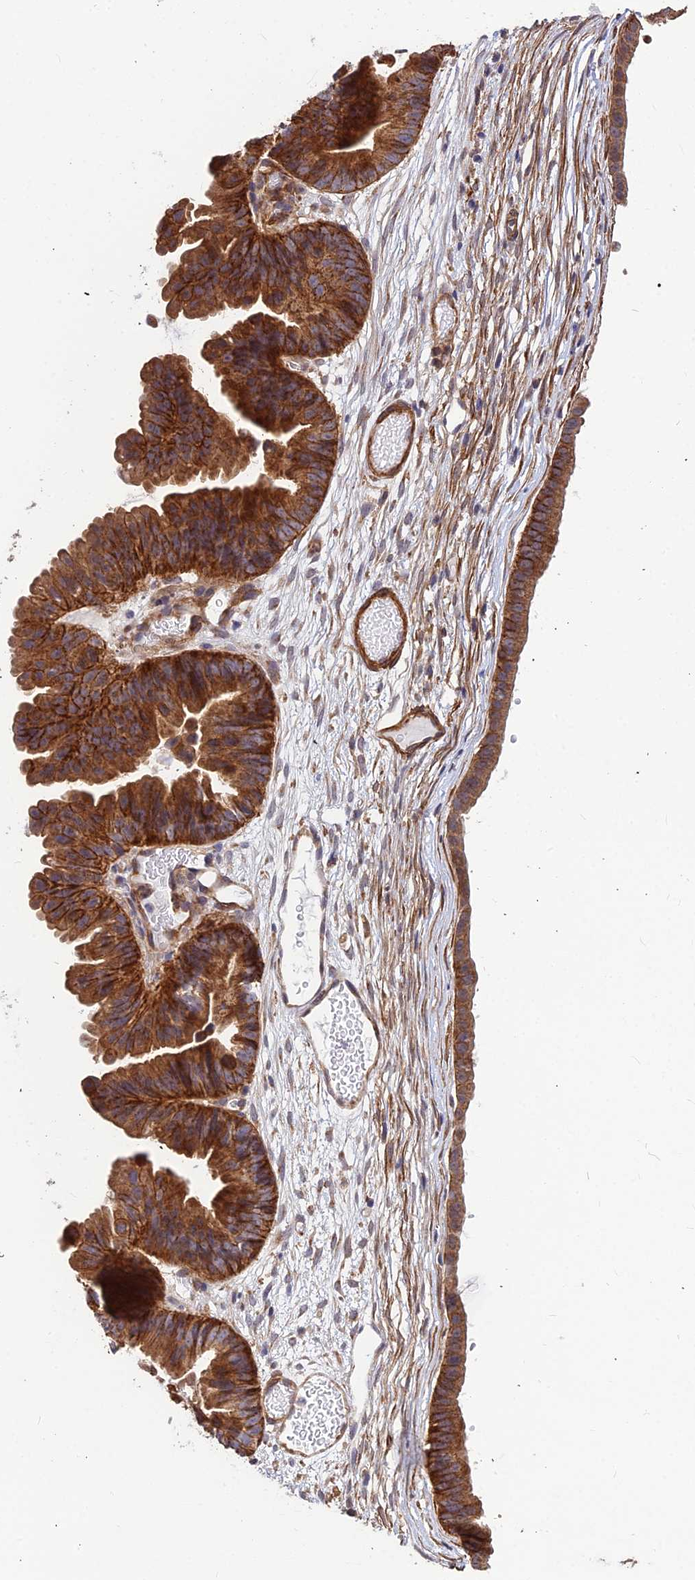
{"staining": {"intensity": "strong", "quantity": ">75%", "location": "cytoplasmic/membranous"}, "tissue": "ovarian cancer", "cell_type": "Tumor cells", "image_type": "cancer", "snomed": [{"axis": "morphology", "description": "Cystadenocarcinoma, mucinous, NOS"}, {"axis": "topography", "description": "Ovary"}], "caption": "Tumor cells display strong cytoplasmic/membranous staining in about >75% of cells in mucinous cystadenocarcinoma (ovarian).", "gene": "LEKR1", "patient": {"sex": "female", "age": 61}}